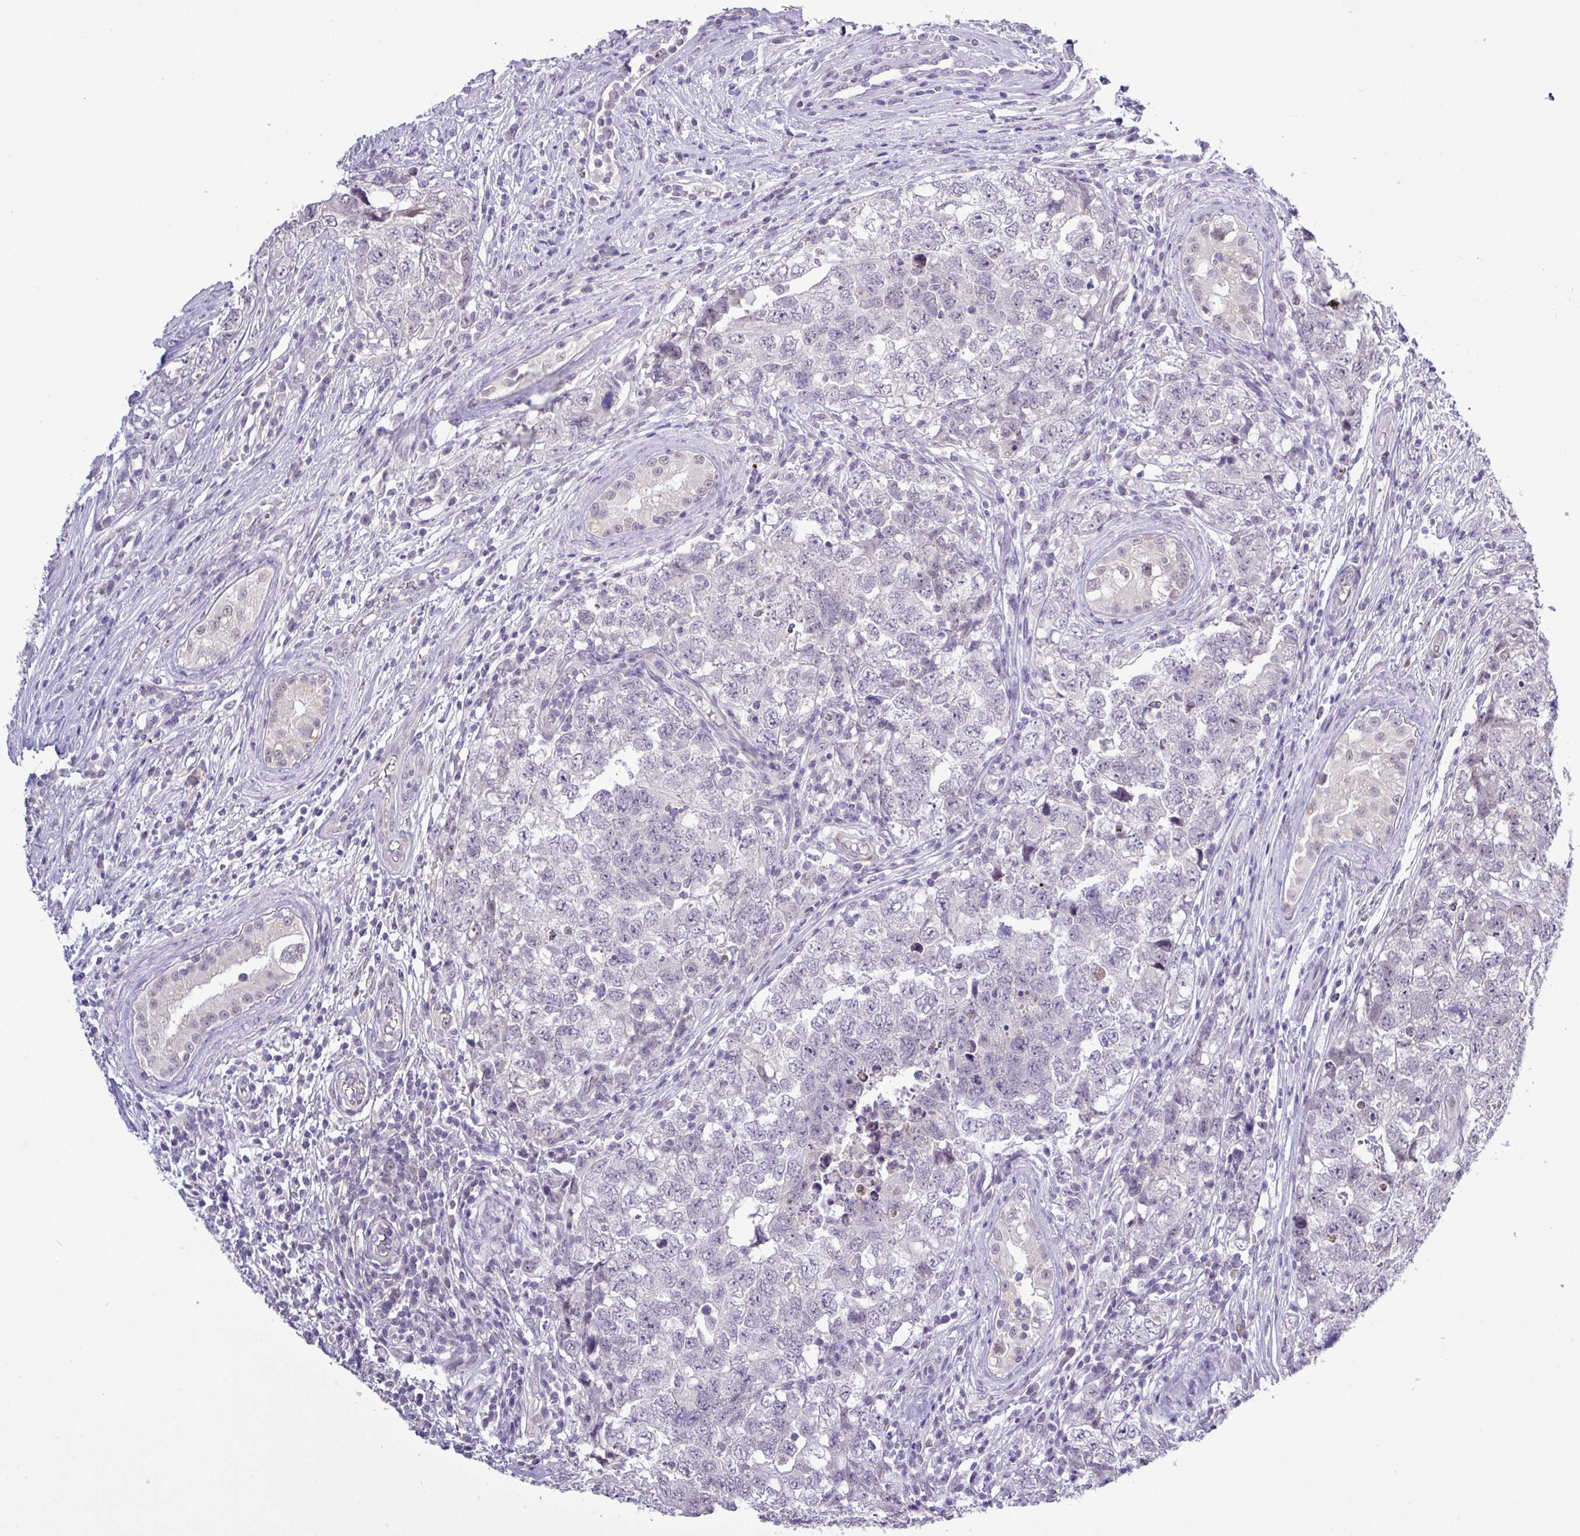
{"staining": {"intensity": "negative", "quantity": "none", "location": "none"}, "tissue": "testis cancer", "cell_type": "Tumor cells", "image_type": "cancer", "snomed": [{"axis": "morphology", "description": "Carcinoma, Embryonal, NOS"}, {"axis": "topography", "description": "Testis"}], "caption": "Testis cancer was stained to show a protein in brown. There is no significant expression in tumor cells.", "gene": "RIPPLY1", "patient": {"sex": "male", "age": 22}}